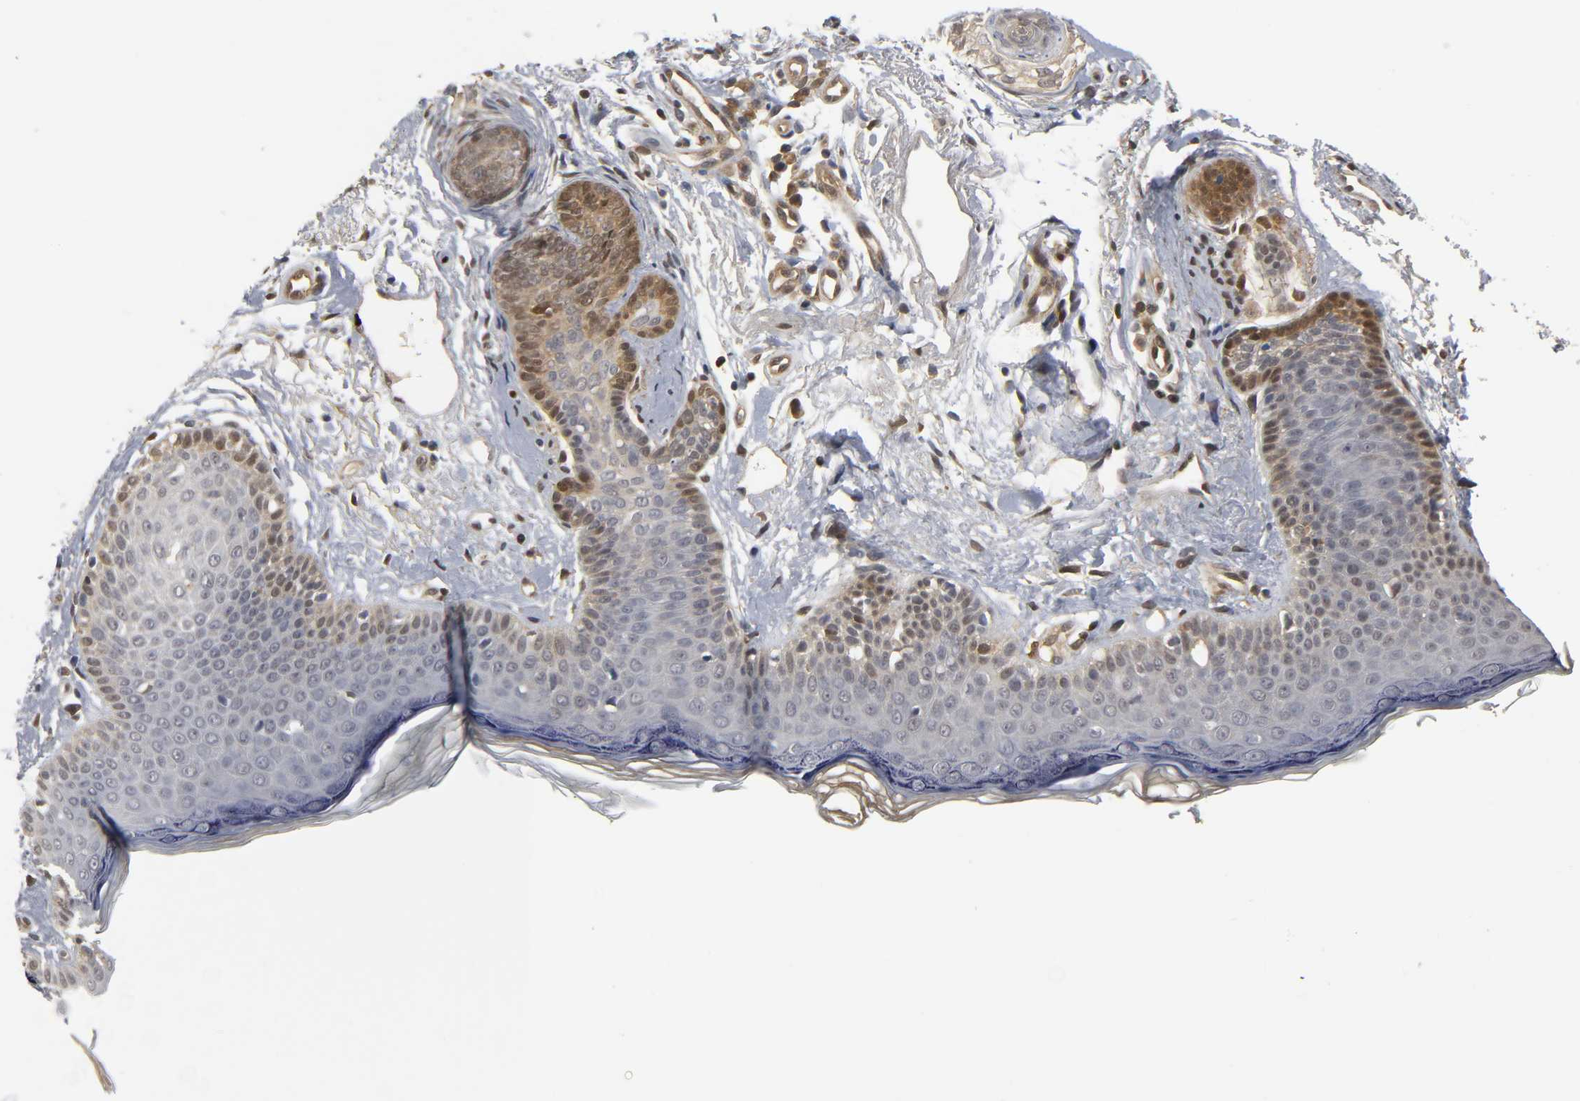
{"staining": {"intensity": "moderate", "quantity": "25%-75%", "location": "cytoplasmic/membranous,nuclear"}, "tissue": "skin cancer", "cell_type": "Tumor cells", "image_type": "cancer", "snomed": [{"axis": "morphology", "description": "Normal tissue, NOS"}, {"axis": "morphology", "description": "Basal cell carcinoma"}, {"axis": "topography", "description": "Skin"}], "caption": "A micrograph of human skin cancer (basal cell carcinoma) stained for a protein reveals moderate cytoplasmic/membranous and nuclear brown staining in tumor cells.", "gene": "PARK7", "patient": {"sex": "female", "age": 69}}